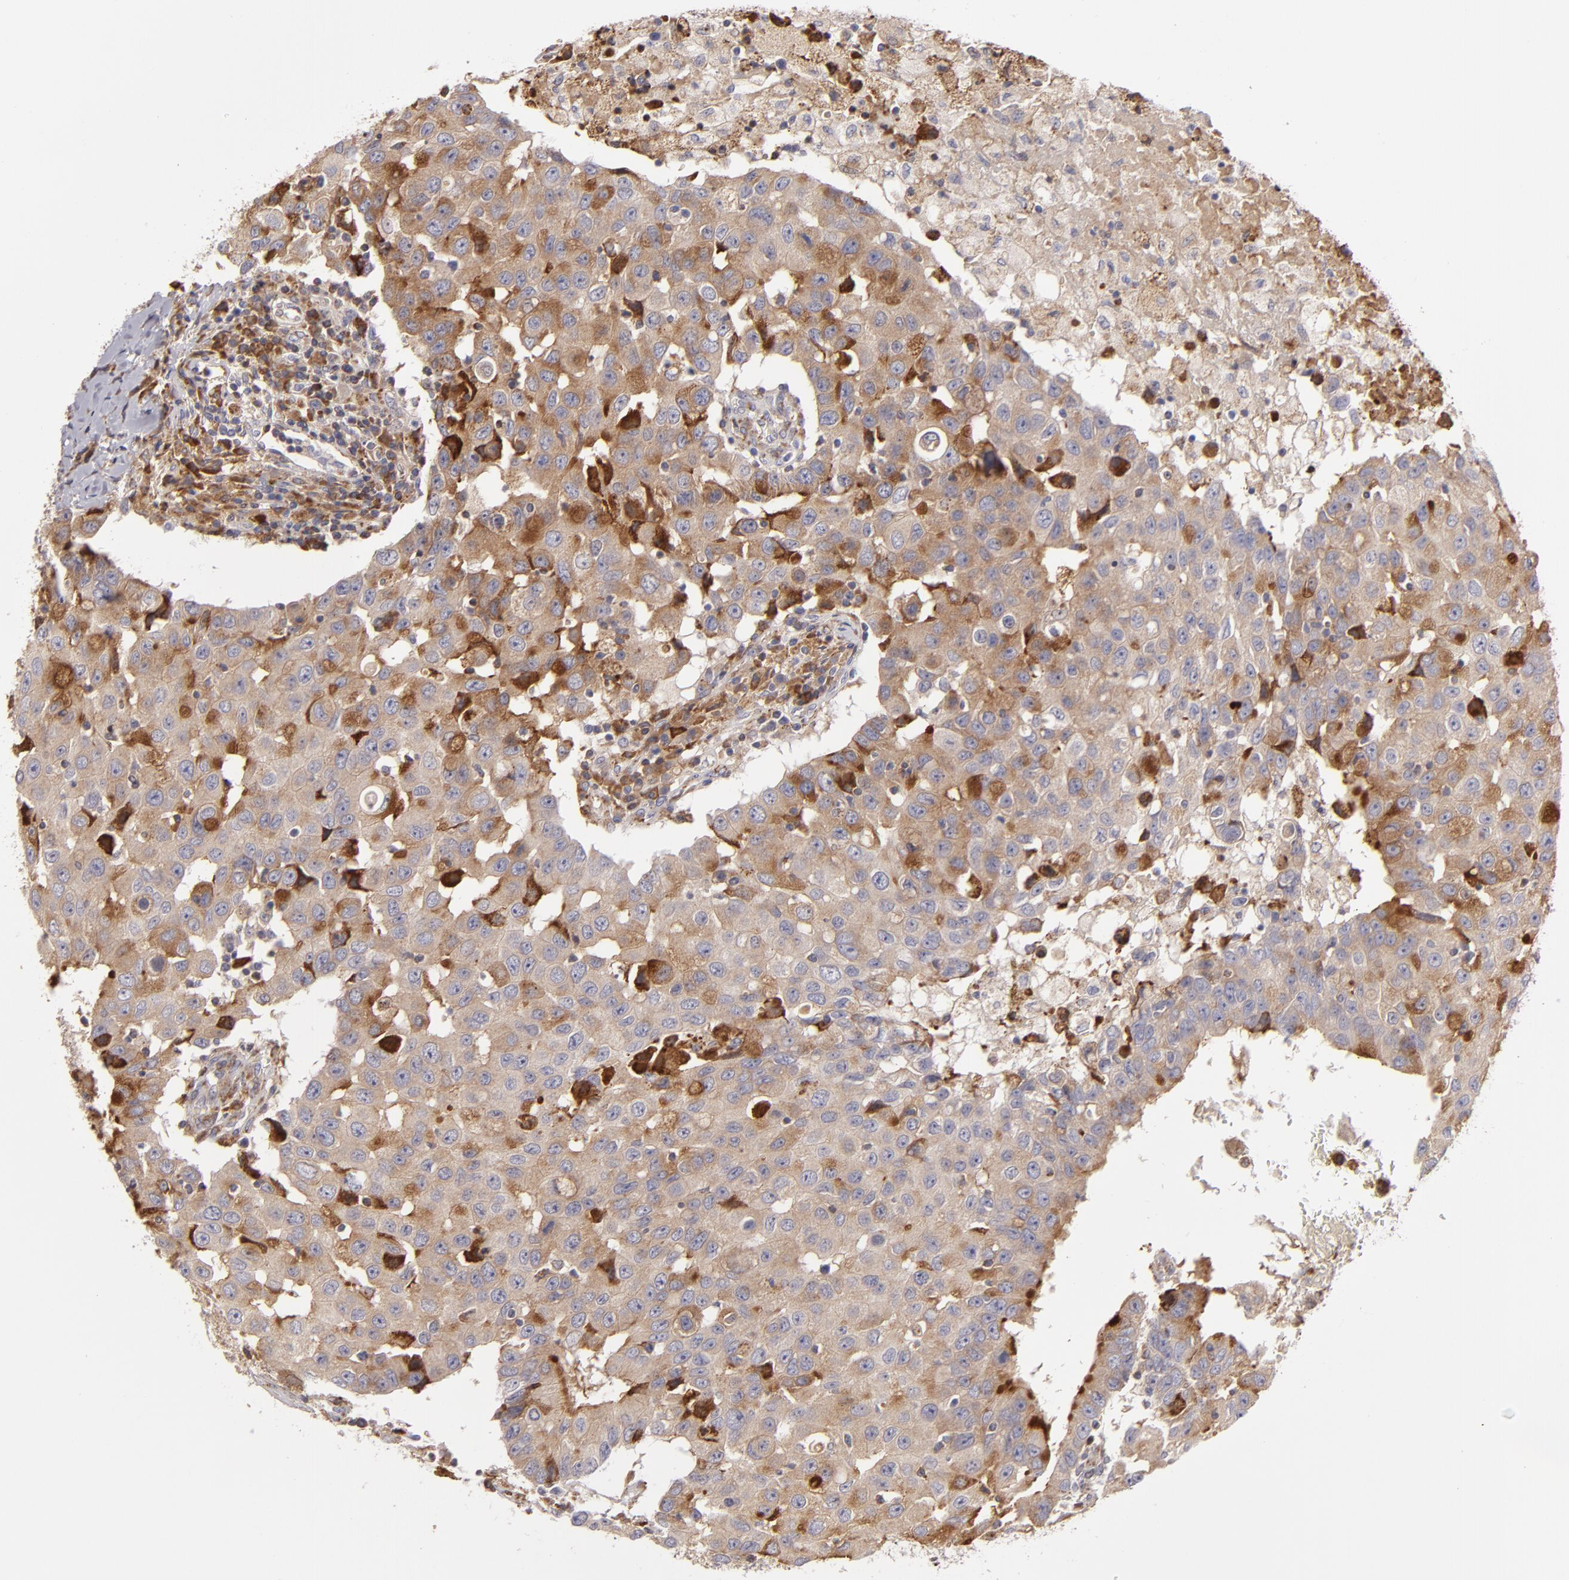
{"staining": {"intensity": "moderate", "quantity": ">75%", "location": "cytoplasmic/membranous"}, "tissue": "breast cancer", "cell_type": "Tumor cells", "image_type": "cancer", "snomed": [{"axis": "morphology", "description": "Duct carcinoma"}, {"axis": "topography", "description": "Breast"}], "caption": "Moderate cytoplasmic/membranous protein staining is present in about >75% of tumor cells in breast intraductal carcinoma.", "gene": "CFB", "patient": {"sex": "female", "age": 27}}